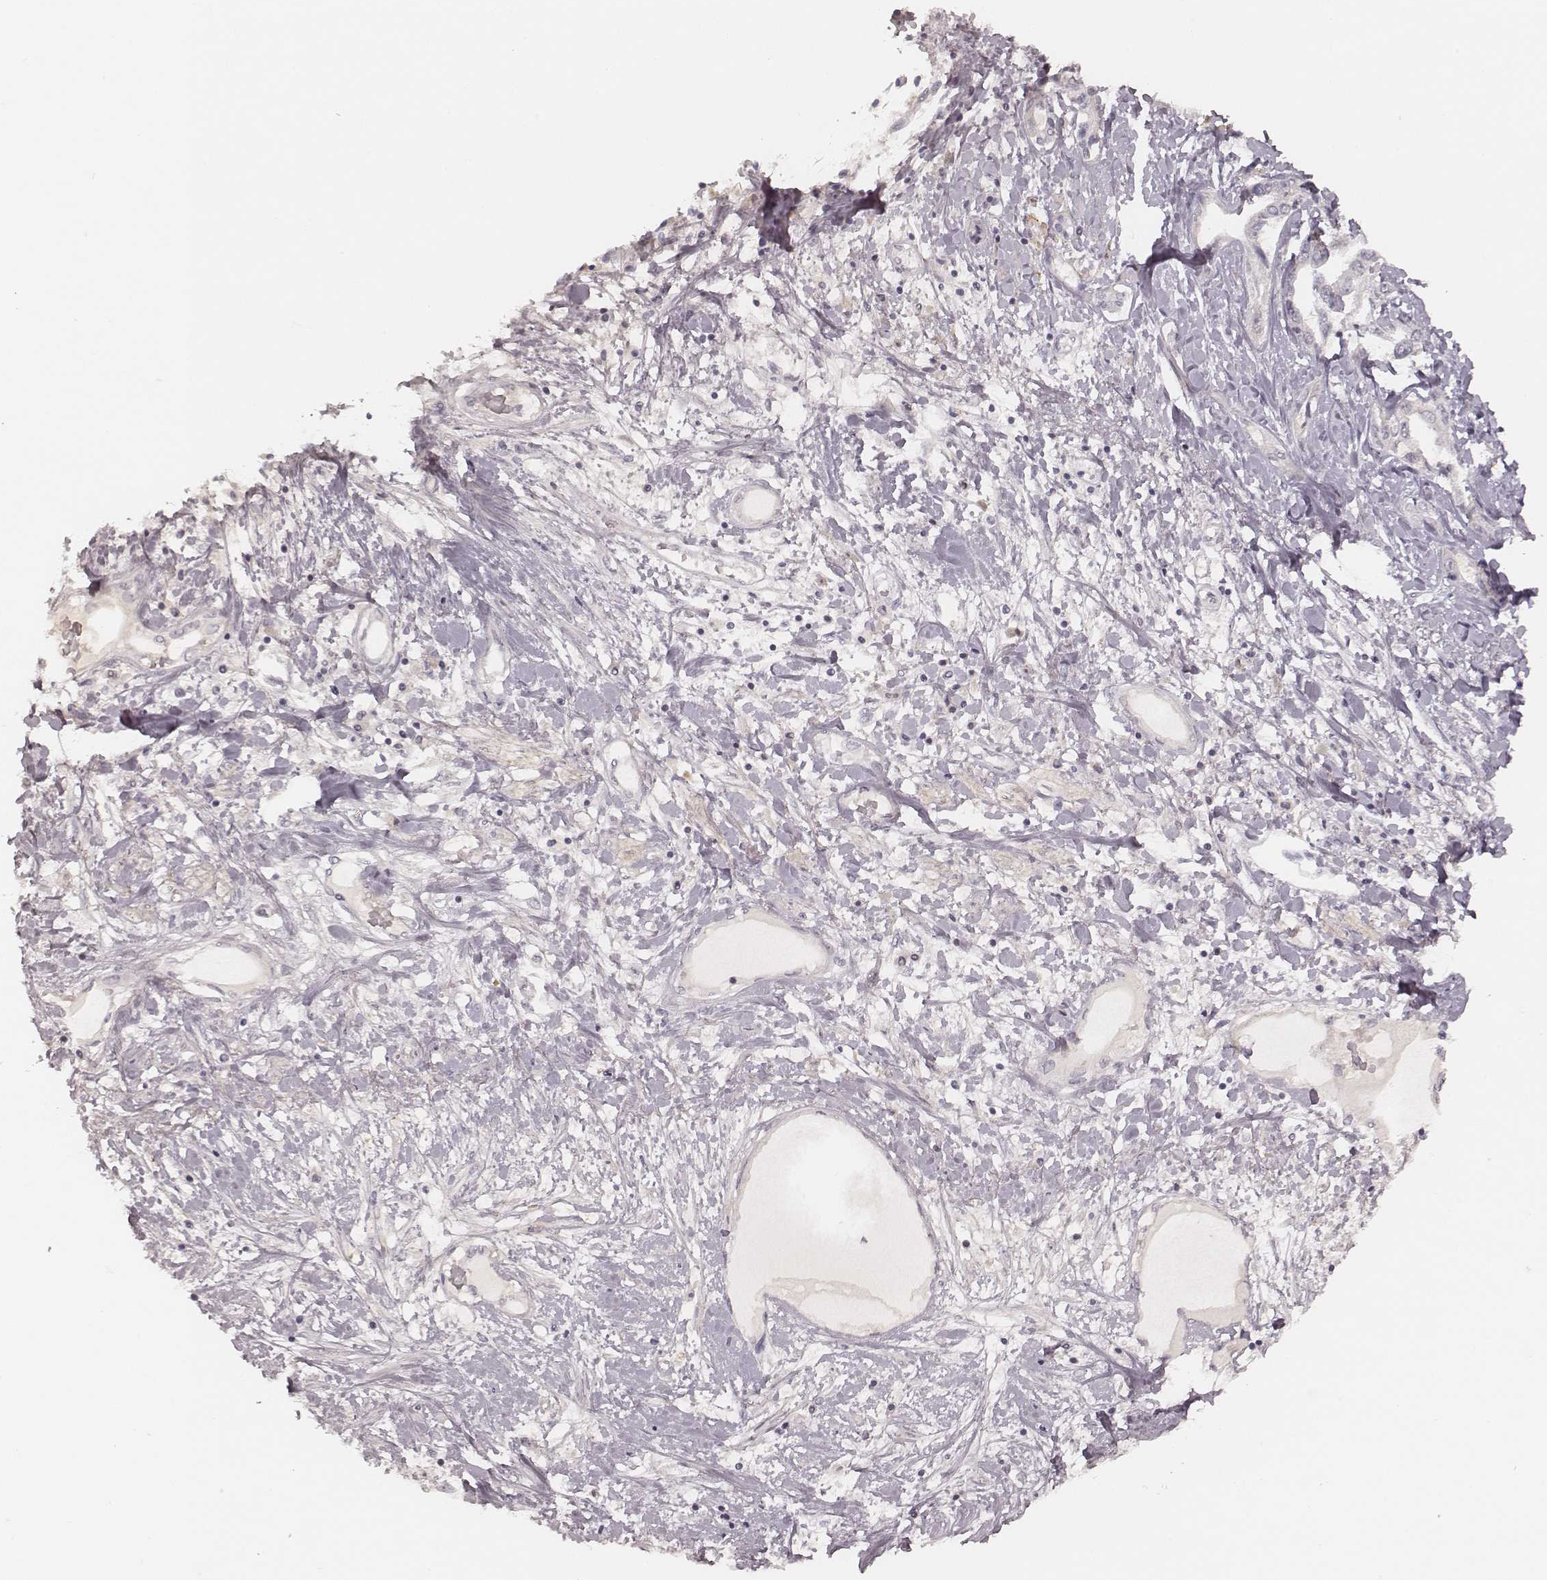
{"staining": {"intensity": "negative", "quantity": "none", "location": "none"}, "tissue": "liver cancer", "cell_type": "Tumor cells", "image_type": "cancer", "snomed": [{"axis": "morphology", "description": "Cholangiocarcinoma"}, {"axis": "topography", "description": "Liver"}], "caption": "The image reveals no staining of tumor cells in liver cholangiocarcinoma.", "gene": "MSX1", "patient": {"sex": "male", "age": 59}}